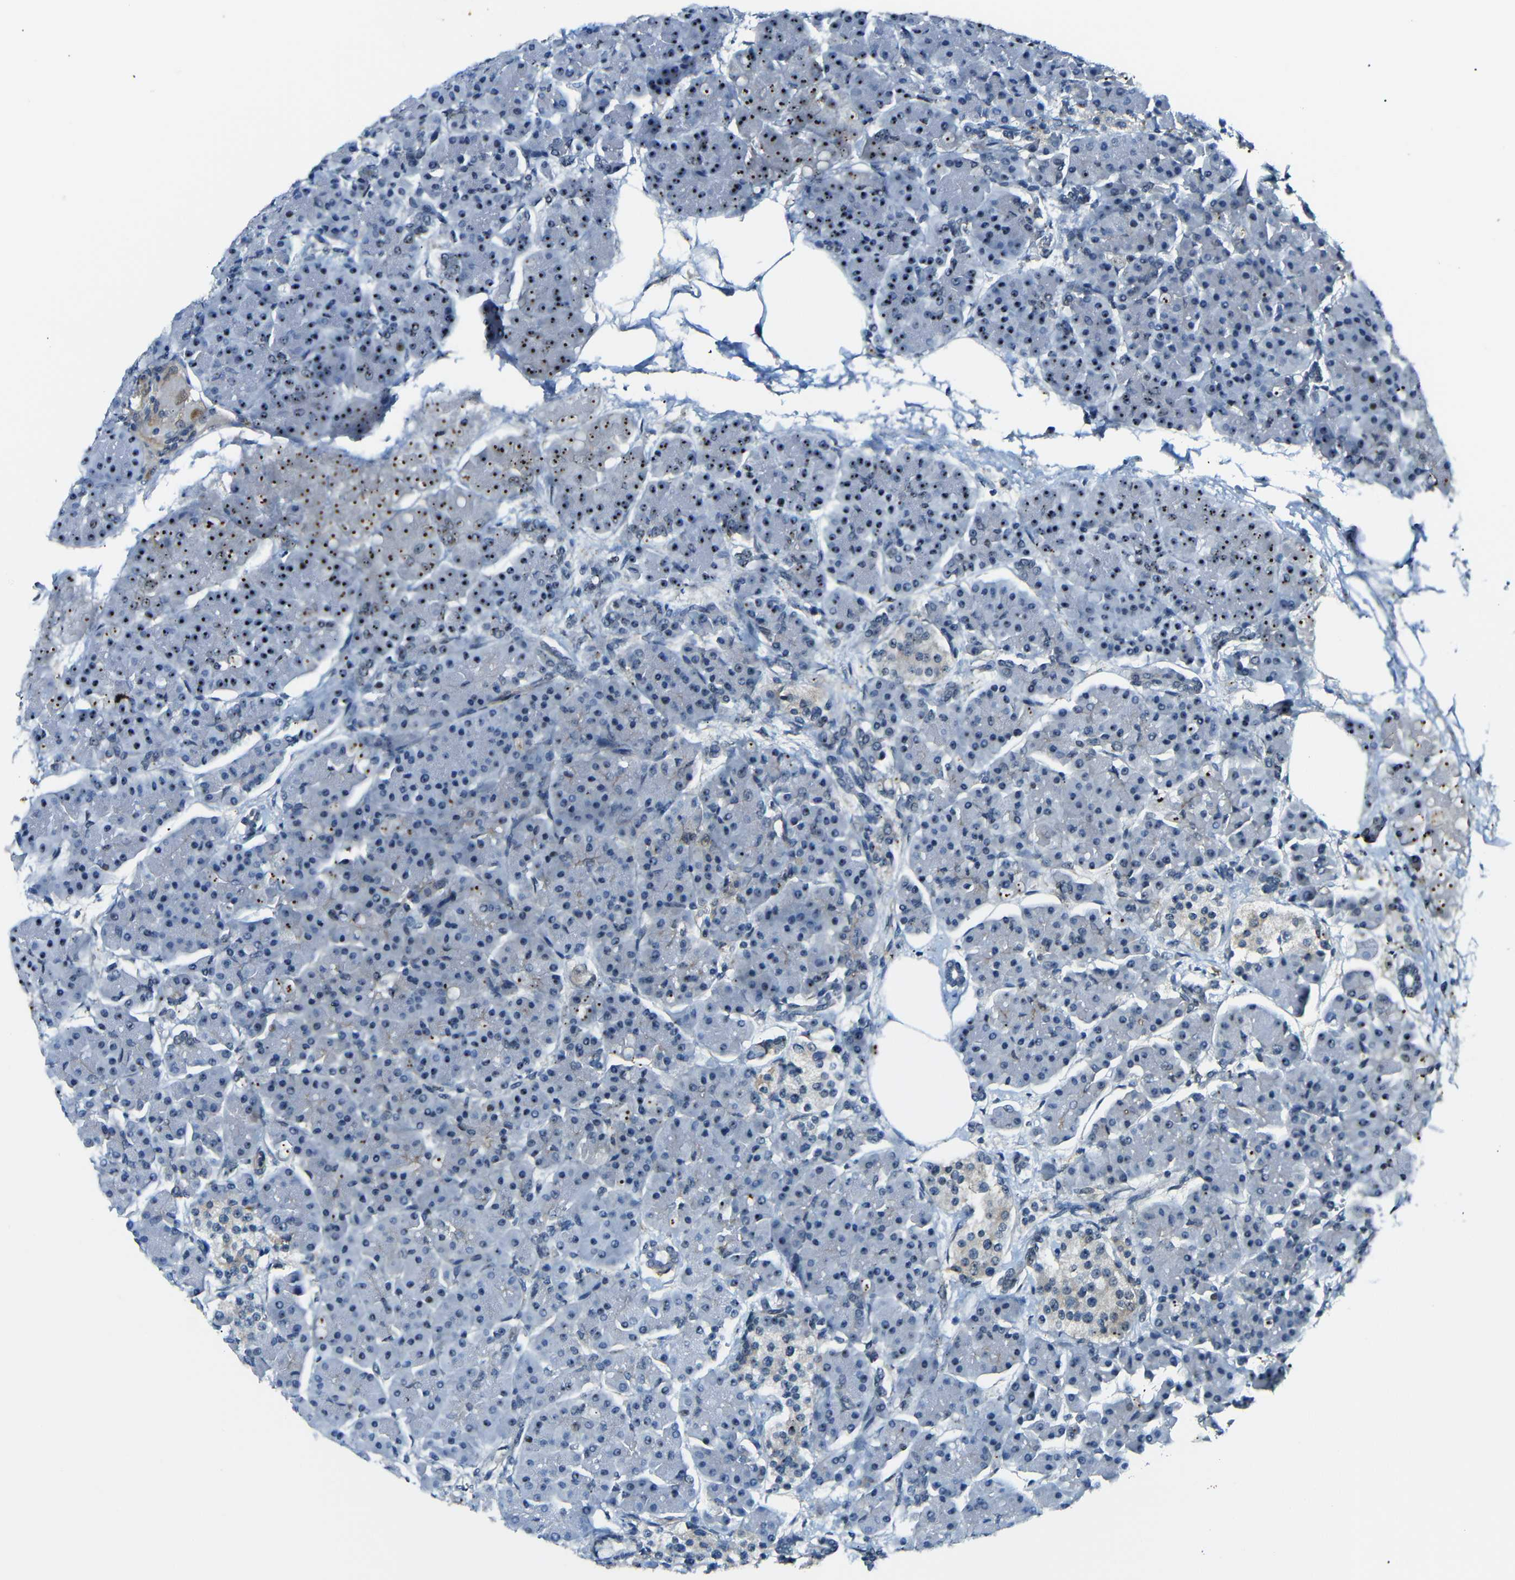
{"staining": {"intensity": "strong", "quantity": "<25%", "location": "cytoplasmic/membranous,nuclear"}, "tissue": "pancreas", "cell_type": "Exocrine glandular cells", "image_type": "normal", "snomed": [{"axis": "morphology", "description": "Normal tissue, NOS"}, {"axis": "topography", "description": "Pancreas"}], "caption": "Immunohistochemical staining of unremarkable pancreas displays <25% levels of strong cytoplasmic/membranous,nuclear protein staining in about <25% of exocrine glandular cells. (IHC, brightfield microscopy, high magnification).", "gene": "PARN", "patient": {"sex": "female", "age": 70}}